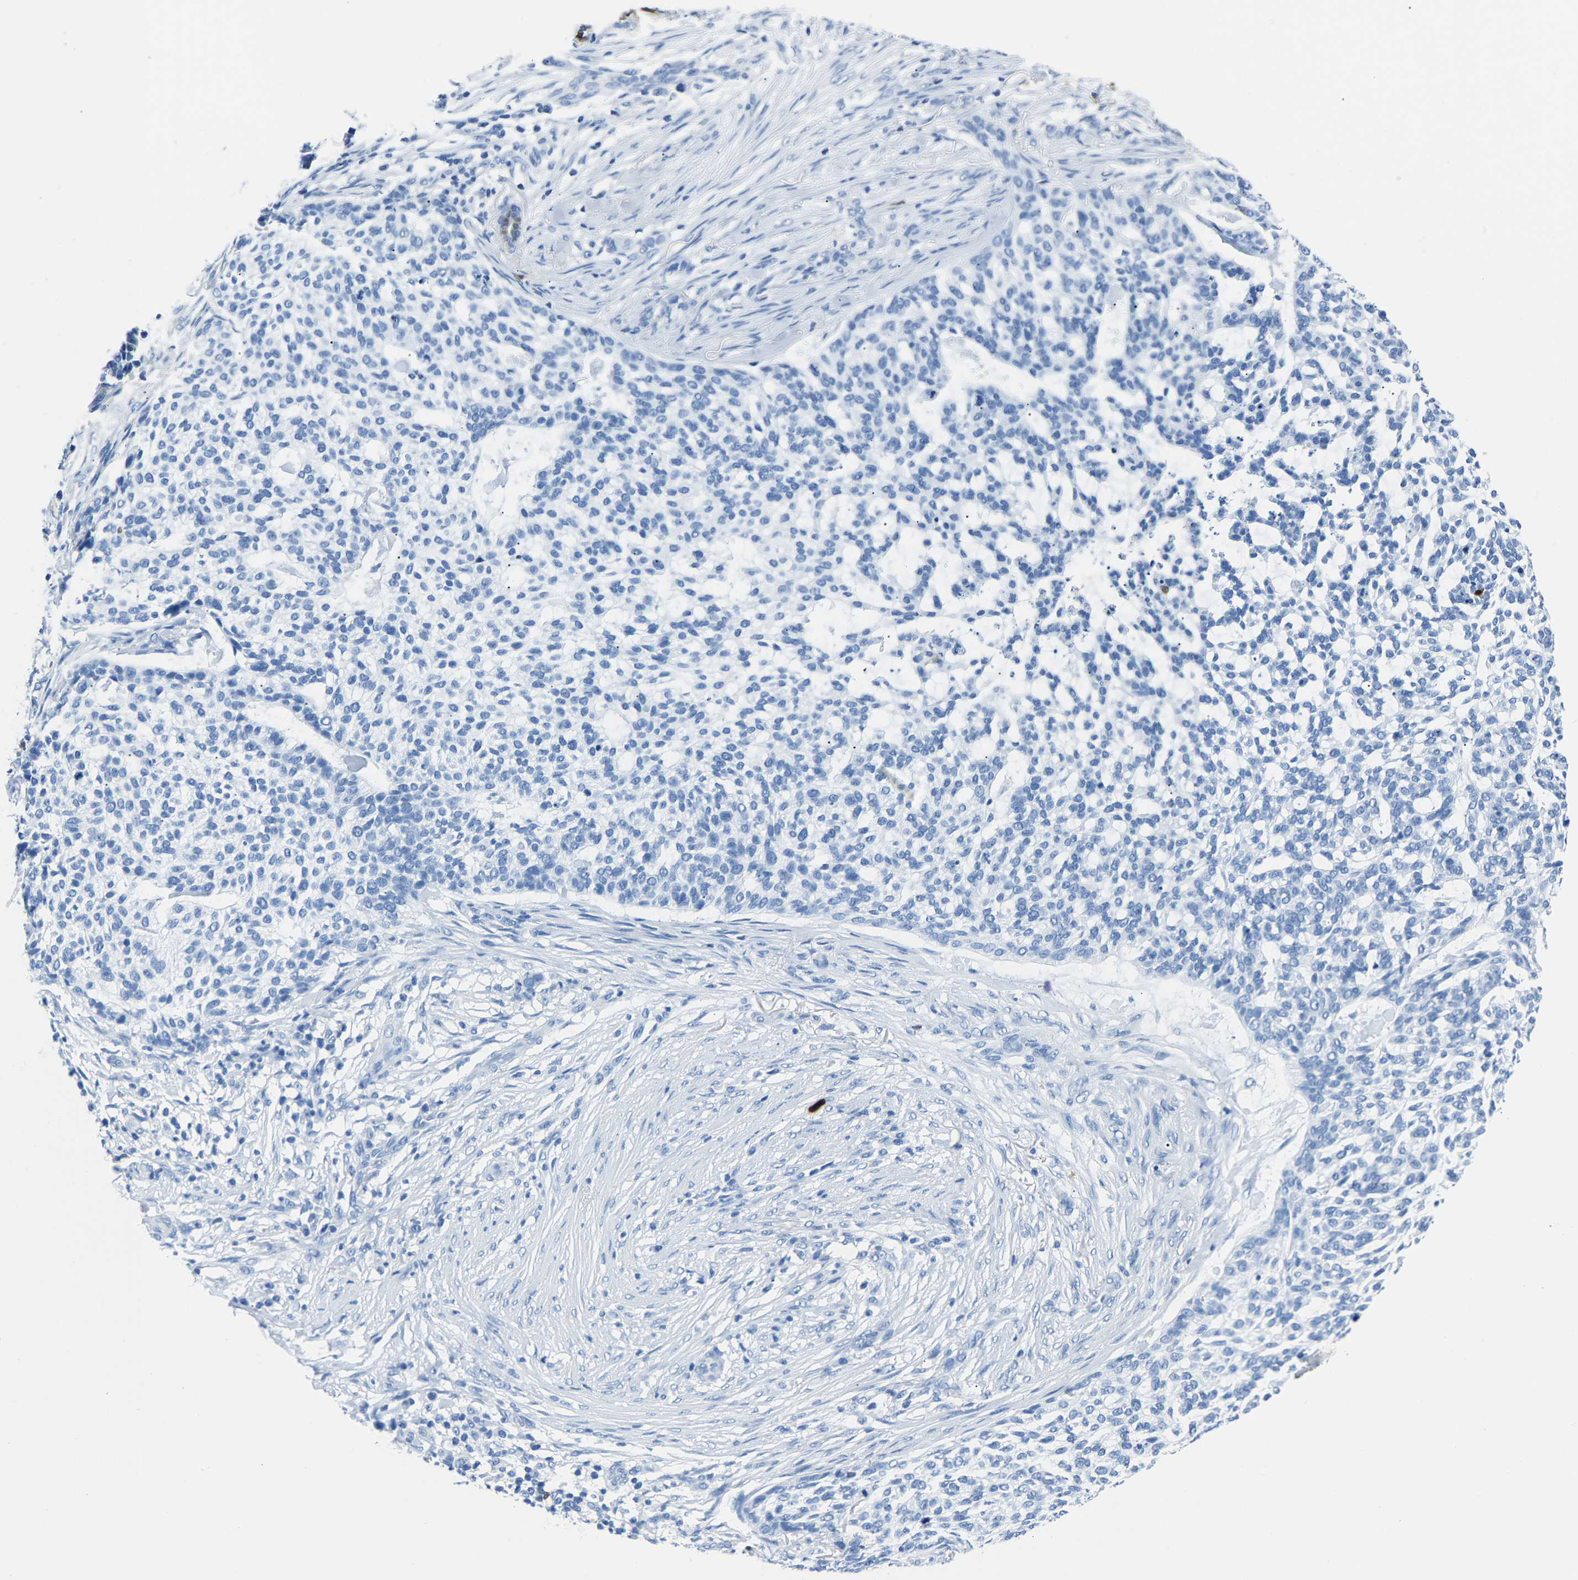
{"staining": {"intensity": "negative", "quantity": "none", "location": "none"}, "tissue": "skin cancer", "cell_type": "Tumor cells", "image_type": "cancer", "snomed": [{"axis": "morphology", "description": "Basal cell carcinoma"}, {"axis": "topography", "description": "Skin"}], "caption": "IHC image of human skin cancer stained for a protein (brown), which shows no positivity in tumor cells.", "gene": "S100P", "patient": {"sex": "female", "age": 64}}